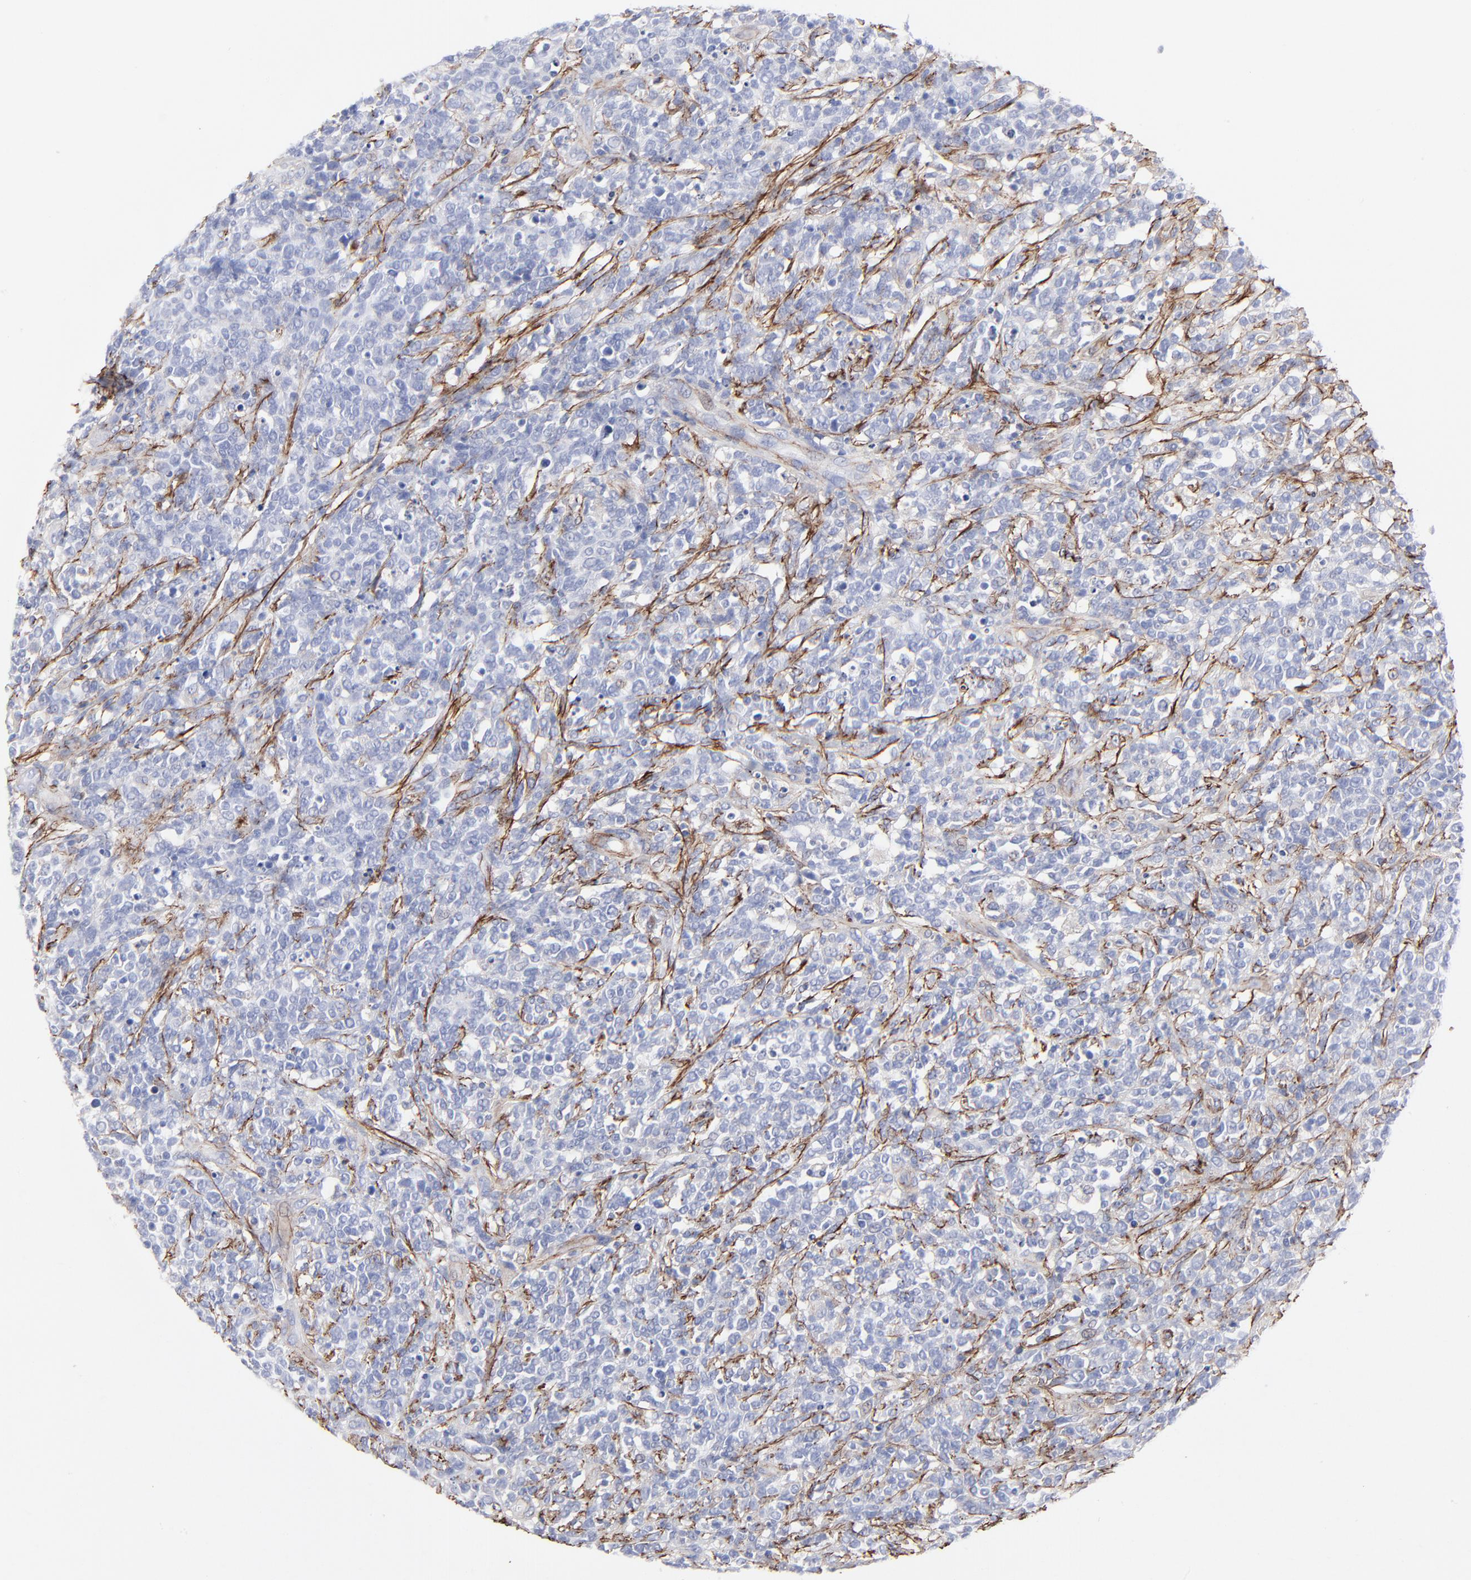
{"staining": {"intensity": "negative", "quantity": "none", "location": "none"}, "tissue": "lymphoma", "cell_type": "Tumor cells", "image_type": "cancer", "snomed": [{"axis": "morphology", "description": "Malignant lymphoma, non-Hodgkin's type, High grade"}, {"axis": "topography", "description": "Lymph node"}], "caption": "This is an immunohistochemistry micrograph of lymphoma. There is no expression in tumor cells.", "gene": "FBLN2", "patient": {"sex": "female", "age": 73}}